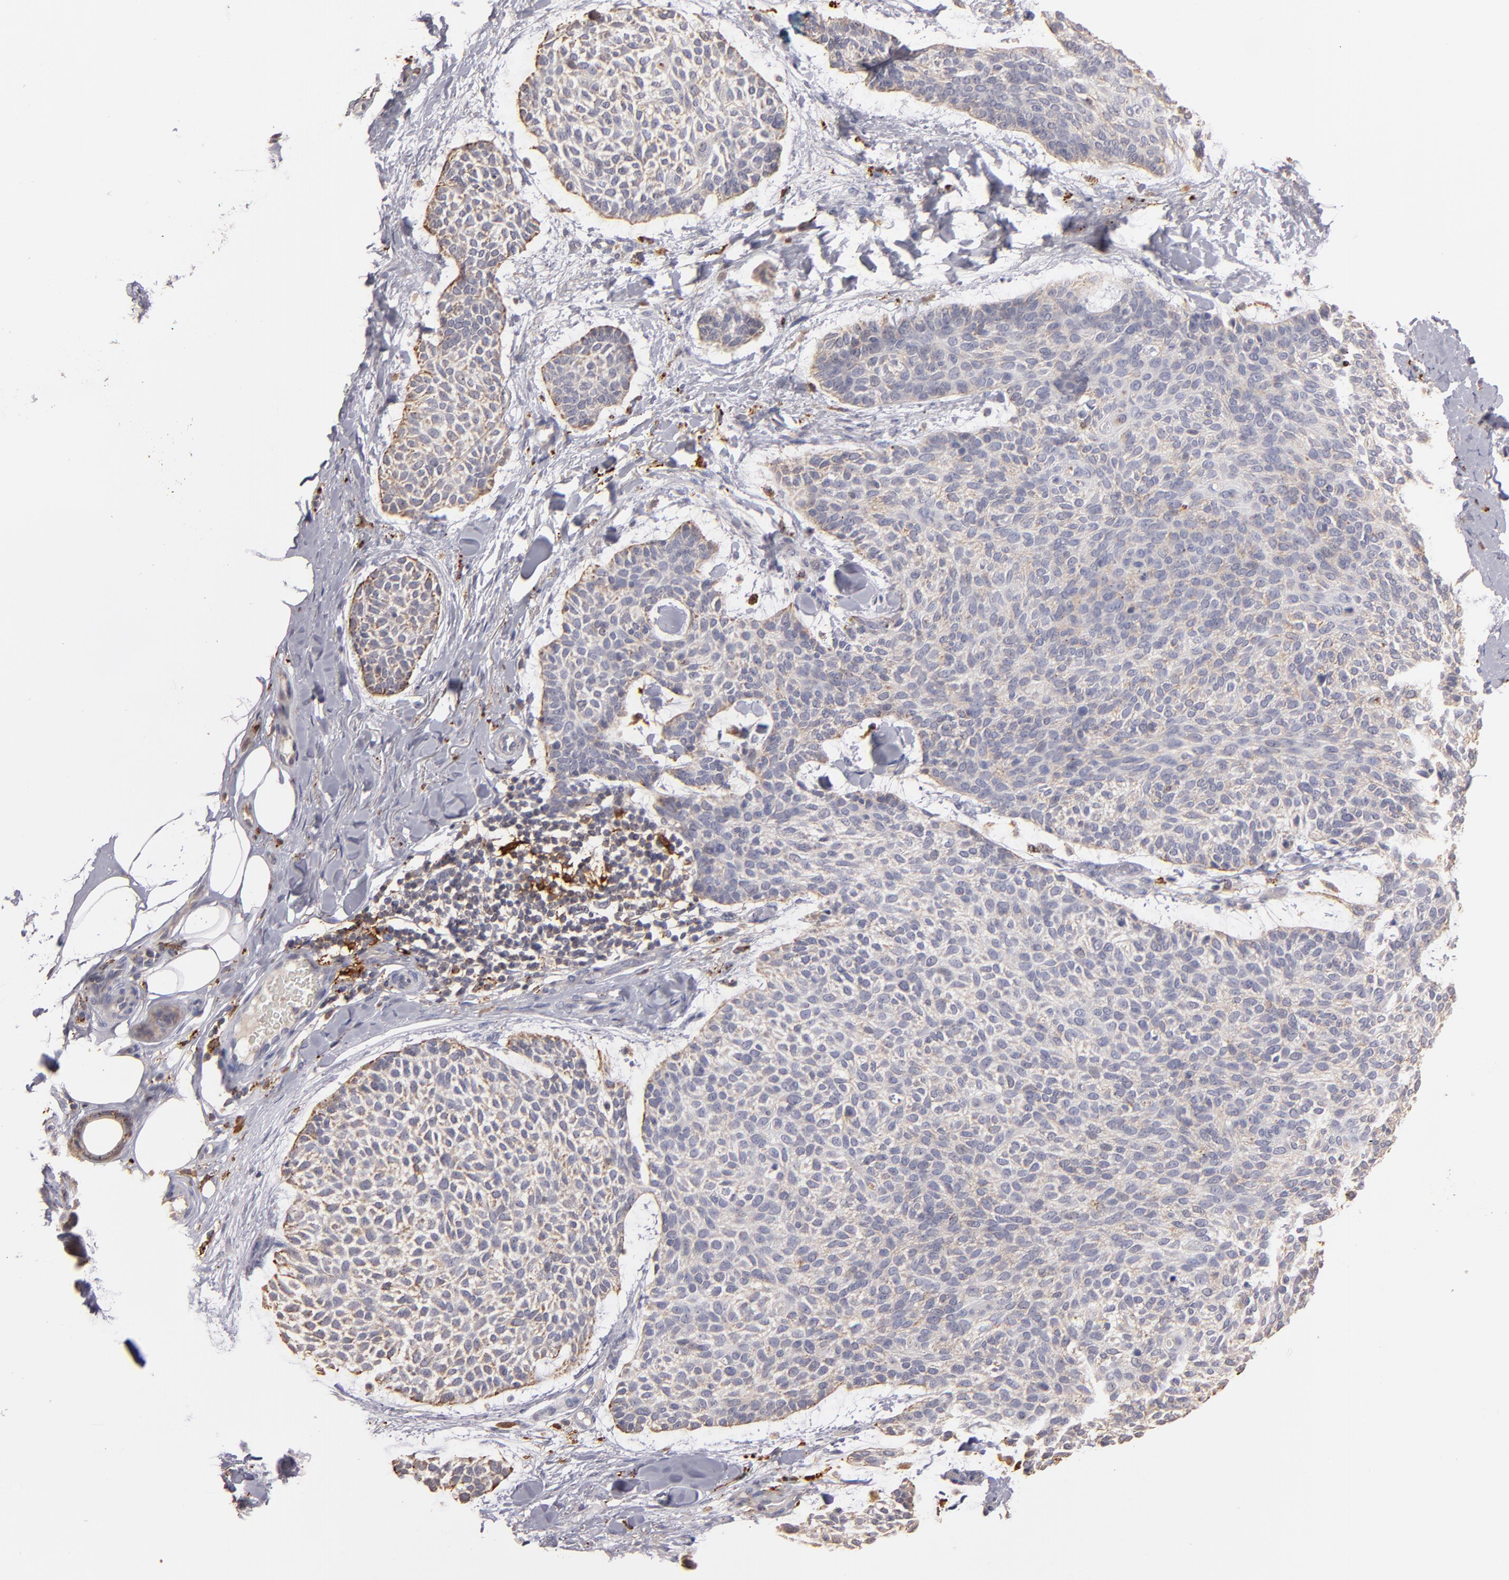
{"staining": {"intensity": "weak", "quantity": "<25%", "location": "cytoplasmic/membranous"}, "tissue": "skin cancer", "cell_type": "Tumor cells", "image_type": "cancer", "snomed": [{"axis": "morphology", "description": "Normal tissue, NOS"}, {"axis": "morphology", "description": "Basal cell carcinoma"}, {"axis": "topography", "description": "Skin"}], "caption": "IHC of skin cancer (basal cell carcinoma) shows no staining in tumor cells. (IHC, brightfield microscopy, high magnification).", "gene": "TRAF1", "patient": {"sex": "female", "age": 70}}